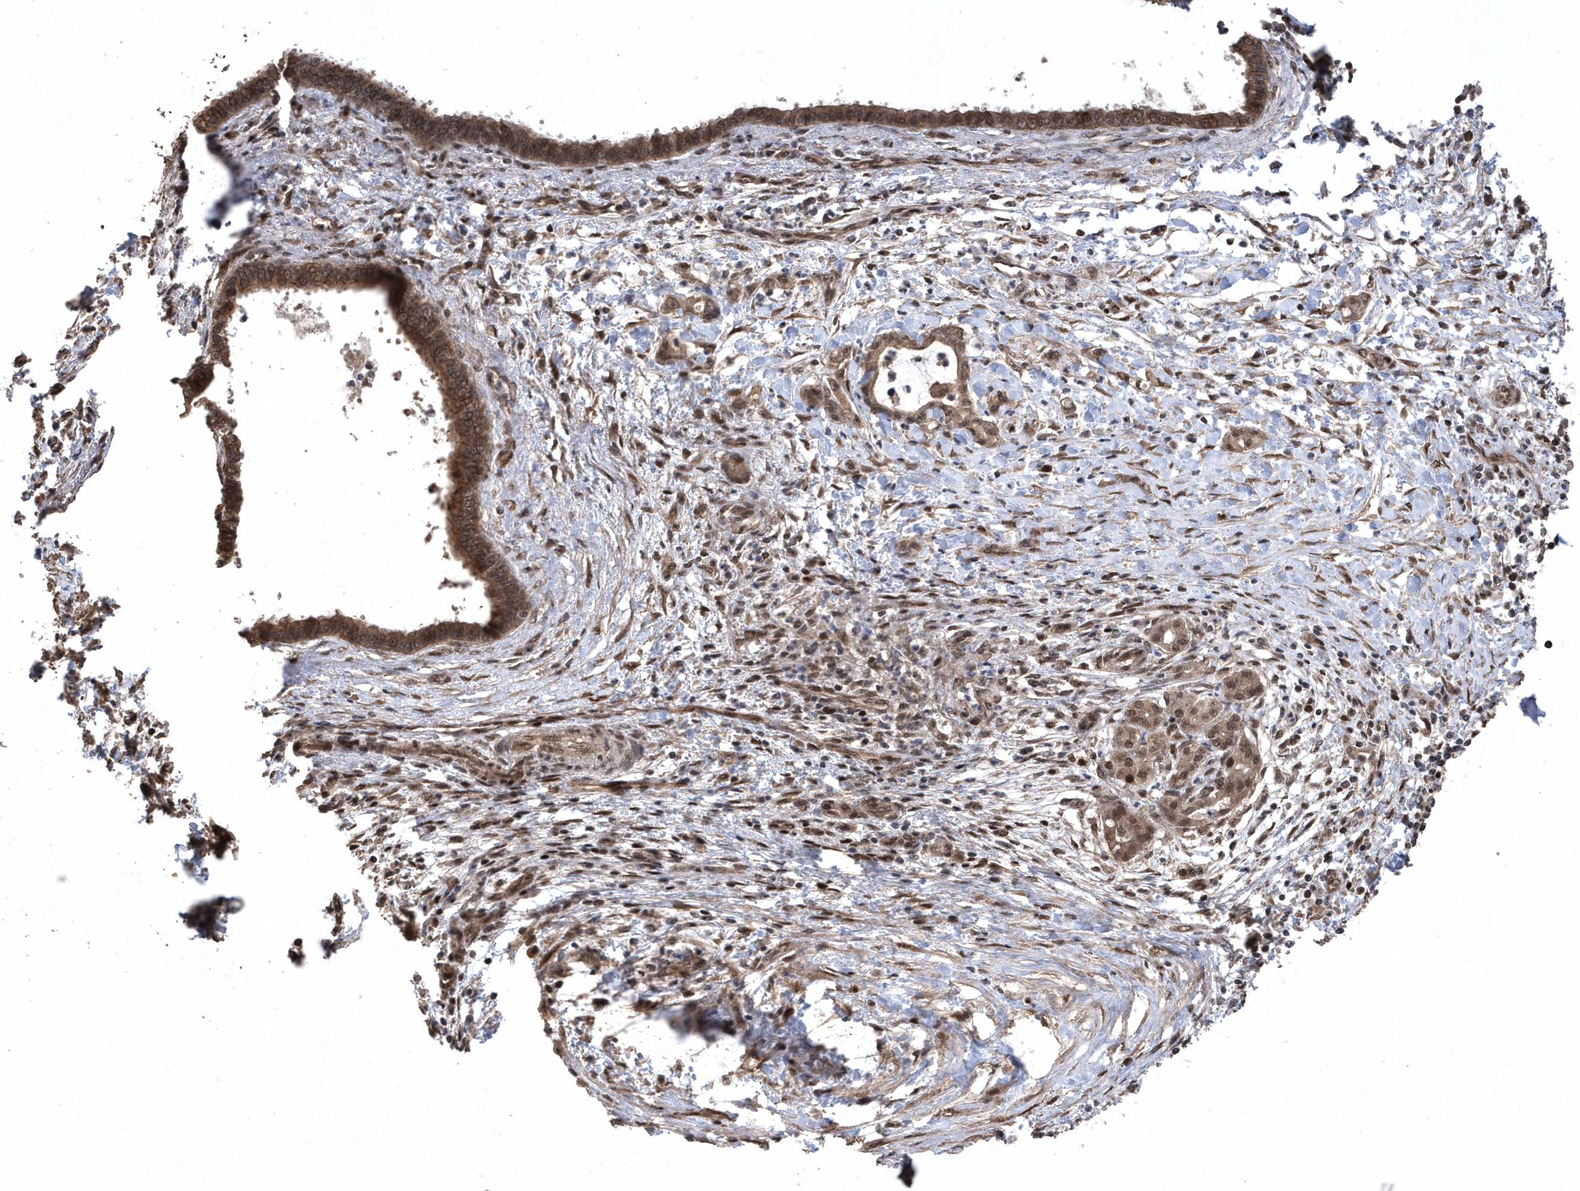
{"staining": {"intensity": "moderate", "quantity": ">75%", "location": "cytoplasmic/membranous,nuclear"}, "tissue": "pancreatic cancer", "cell_type": "Tumor cells", "image_type": "cancer", "snomed": [{"axis": "morphology", "description": "Adenocarcinoma, NOS"}, {"axis": "topography", "description": "Pancreas"}], "caption": "This is an image of immunohistochemistry (IHC) staining of pancreatic cancer, which shows moderate expression in the cytoplasmic/membranous and nuclear of tumor cells.", "gene": "INTS12", "patient": {"sex": "female", "age": 55}}